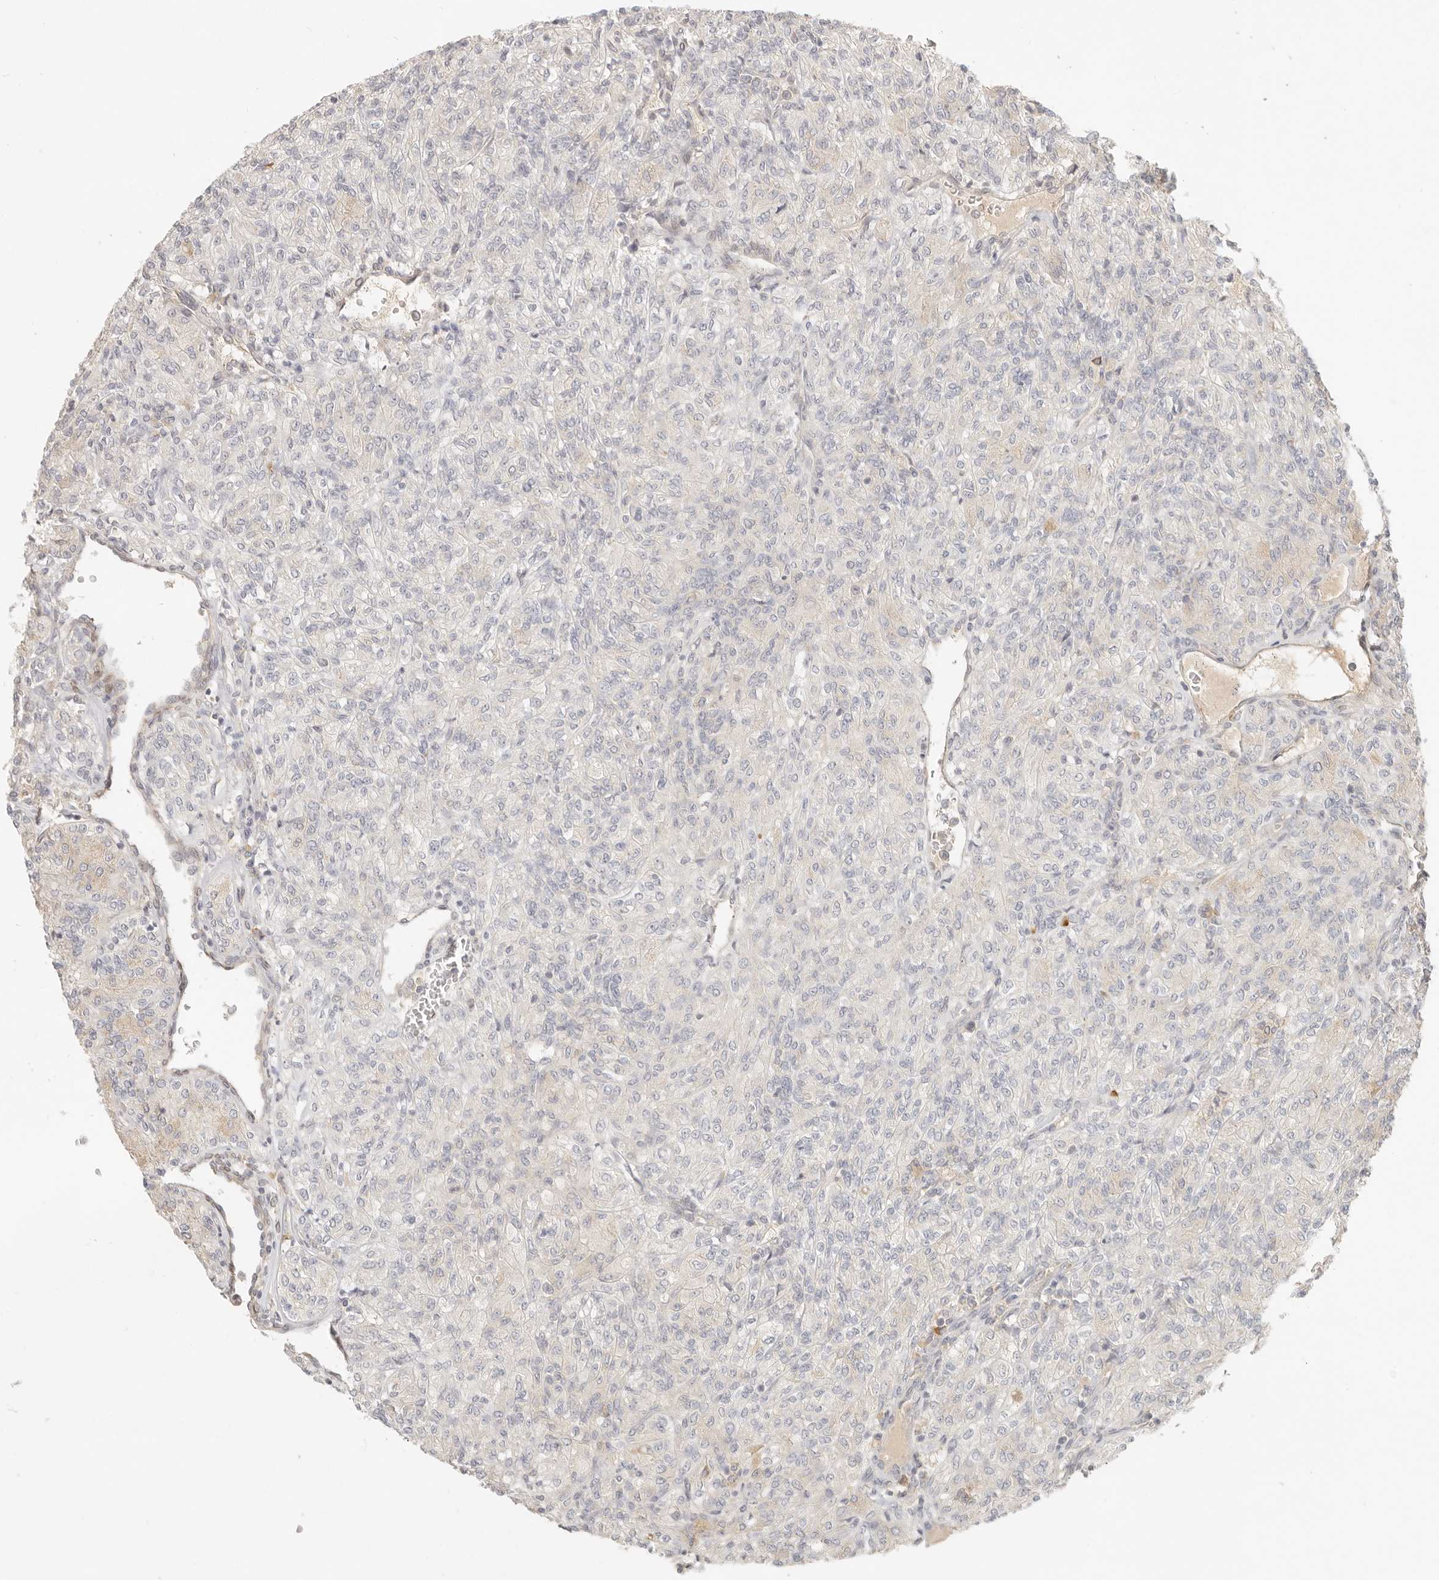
{"staining": {"intensity": "negative", "quantity": "none", "location": "none"}, "tissue": "renal cancer", "cell_type": "Tumor cells", "image_type": "cancer", "snomed": [{"axis": "morphology", "description": "Adenocarcinoma, NOS"}, {"axis": "topography", "description": "Kidney"}], "caption": "Renal cancer was stained to show a protein in brown. There is no significant expression in tumor cells. (DAB (3,3'-diaminobenzidine) immunohistochemistry (IHC) visualized using brightfield microscopy, high magnification).", "gene": "PABPC4", "patient": {"sex": "male", "age": 77}}